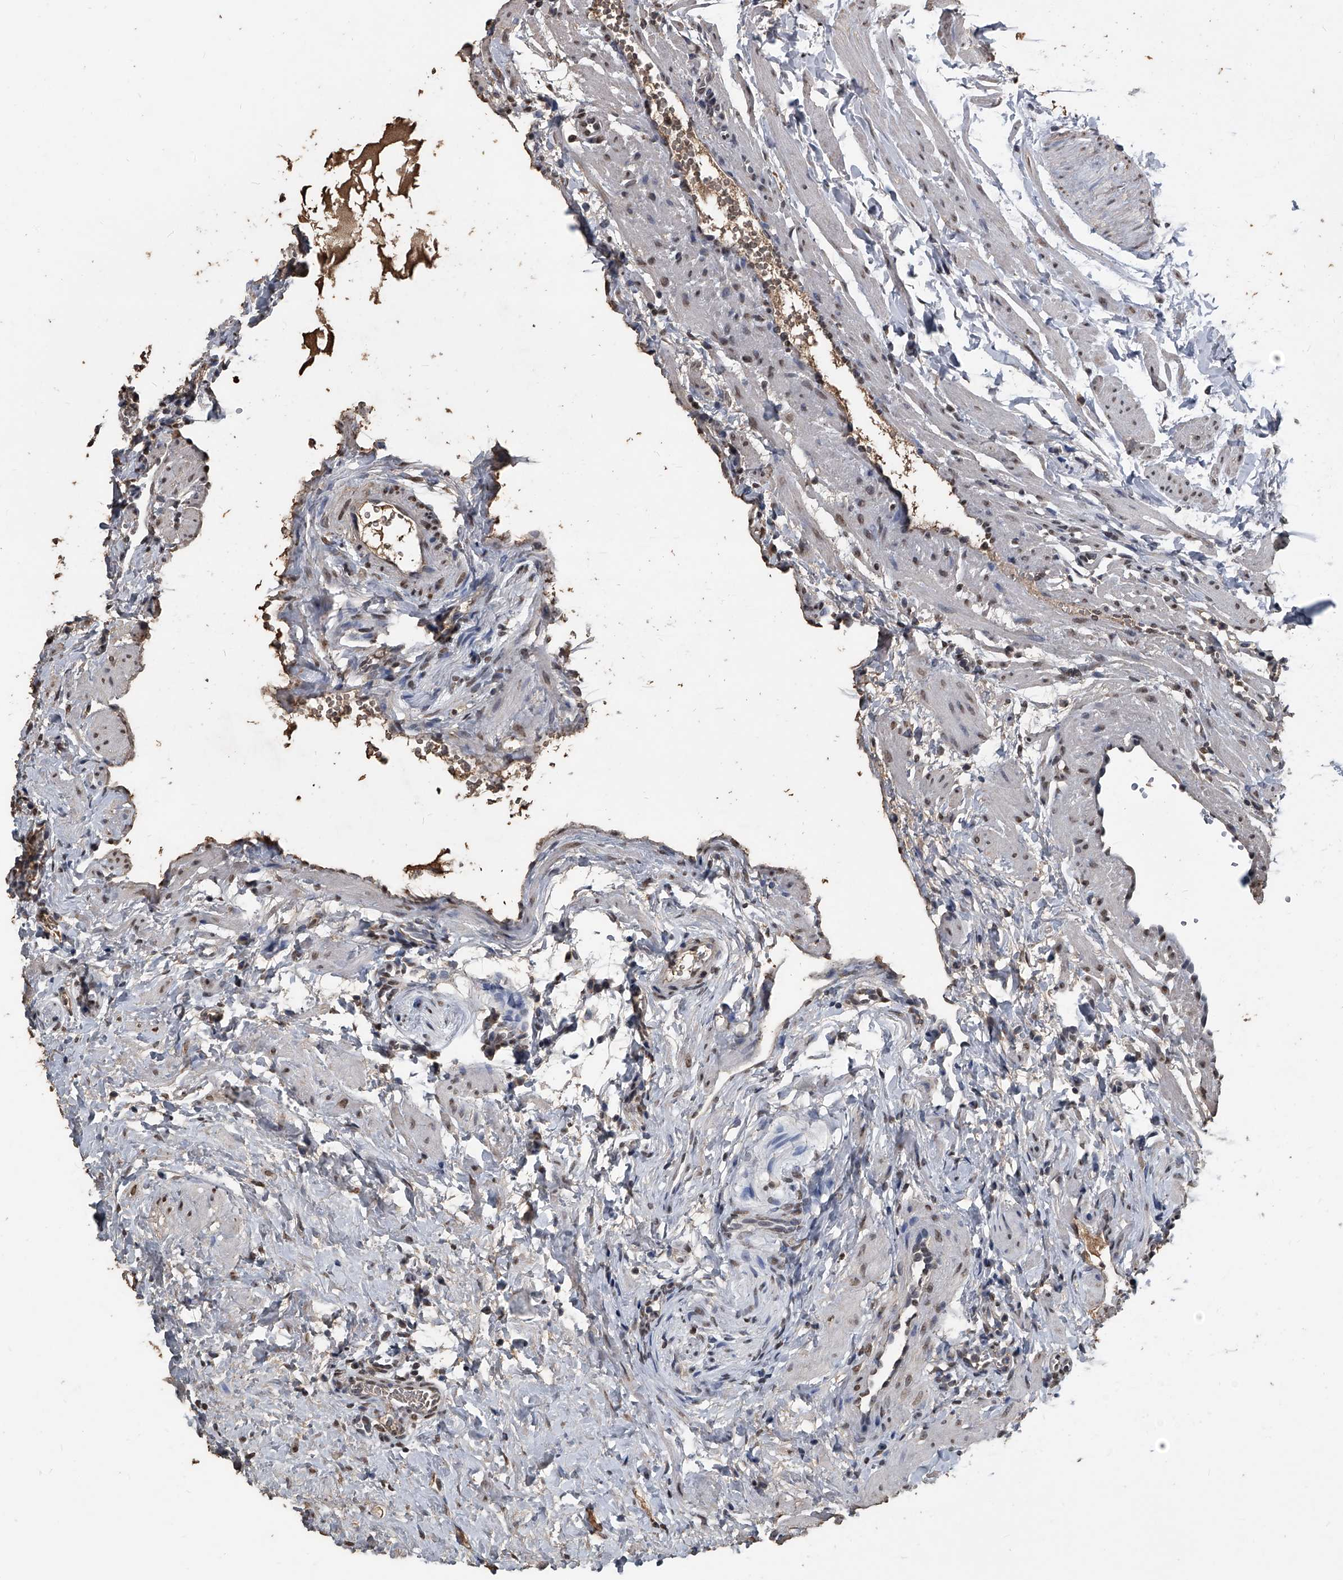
{"staining": {"intensity": "moderate", "quantity": ">75%", "location": "nuclear"}, "tissue": "ovary", "cell_type": "Follicle cells", "image_type": "normal", "snomed": [{"axis": "morphology", "description": "Normal tissue, NOS"}, {"axis": "morphology", "description": "Cyst, NOS"}, {"axis": "topography", "description": "Ovary"}], "caption": "This histopathology image shows immunohistochemistry staining of benign ovary, with medium moderate nuclear staining in approximately >75% of follicle cells.", "gene": "MATR3", "patient": {"sex": "female", "age": 33}}